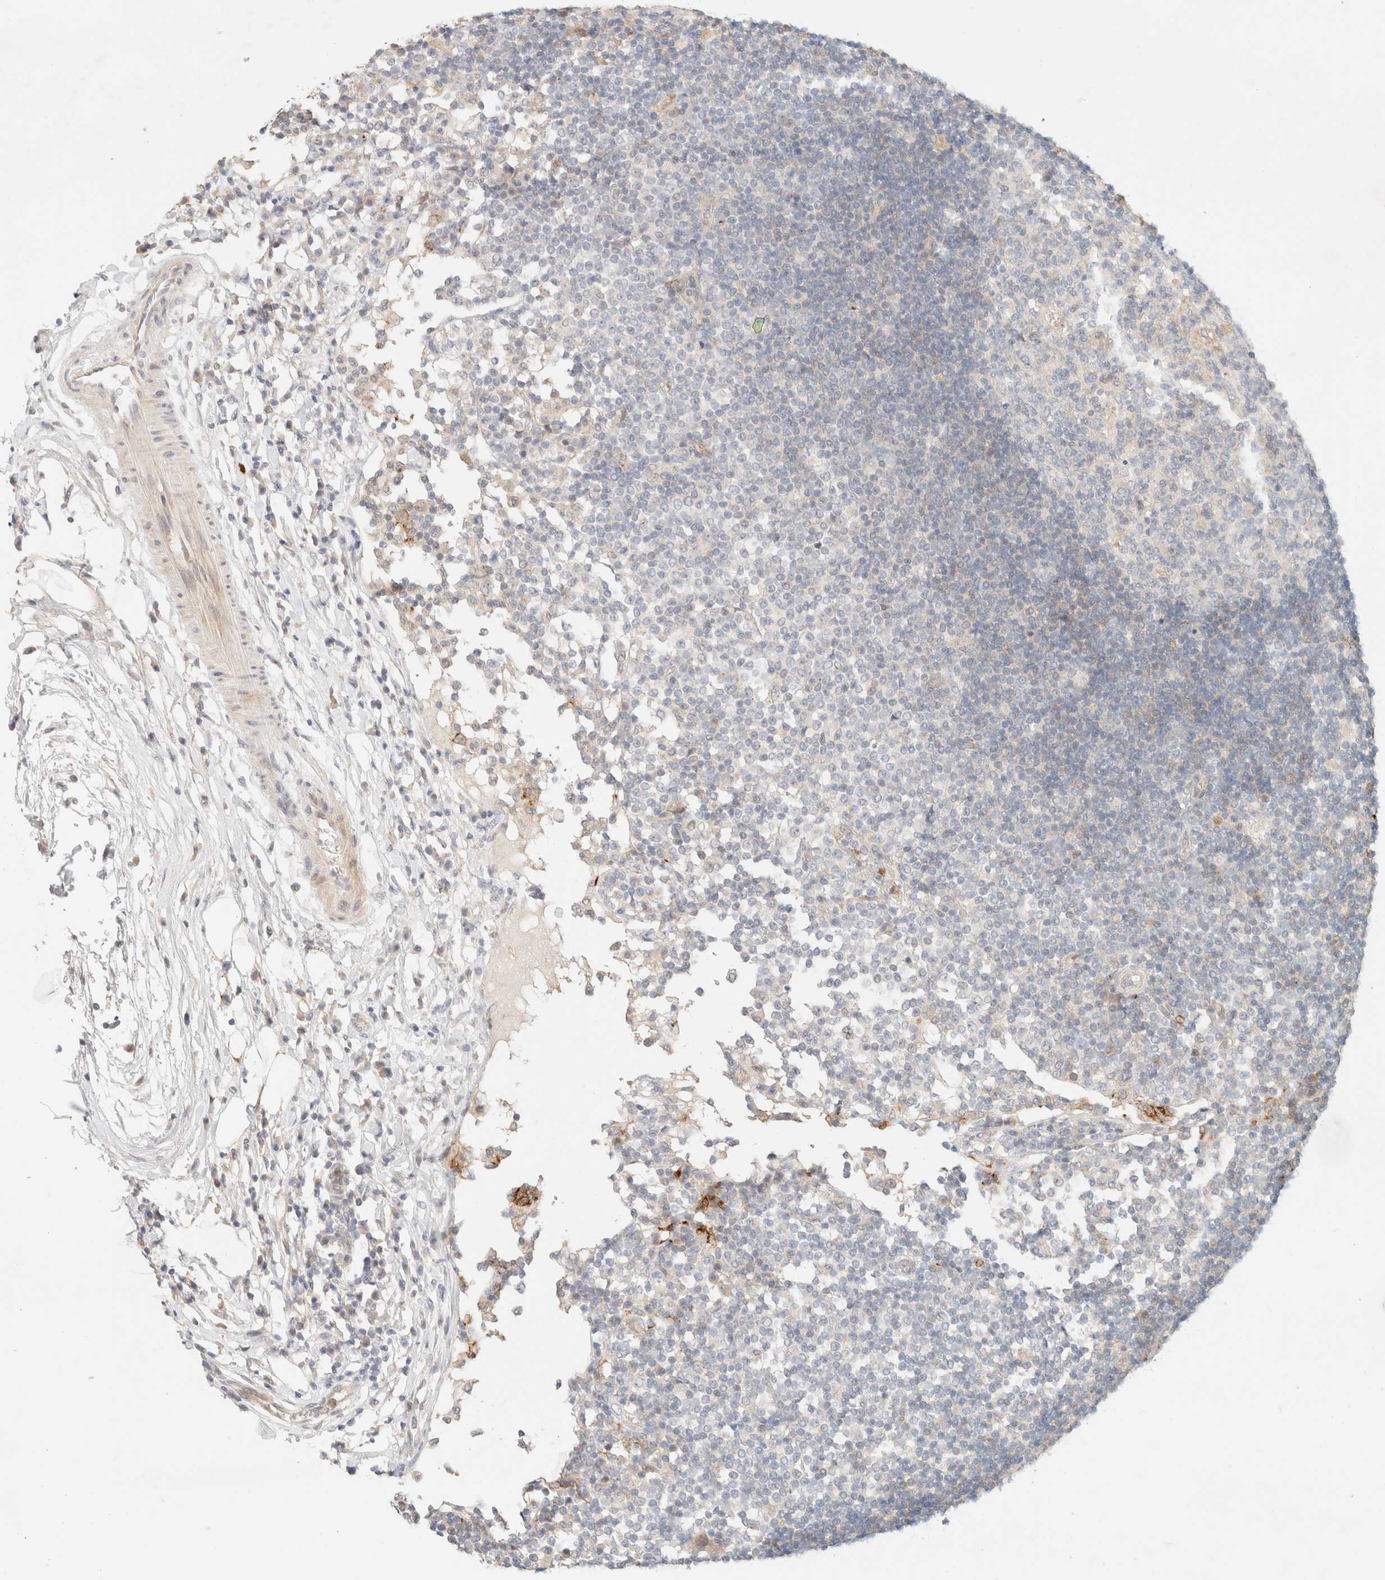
{"staining": {"intensity": "negative", "quantity": "none", "location": "none"}, "tissue": "lymph node", "cell_type": "Germinal center cells", "image_type": "normal", "snomed": [{"axis": "morphology", "description": "Normal tissue, NOS"}, {"axis": "topography", "description": "Lymph node"}], "caption": "The immunohistochemistry (IHC) micrograph has no significant positivity in germinal center cells of lymph node.", "gene": "SGSM2", "patient": {"sex": "female", "age": 53}}